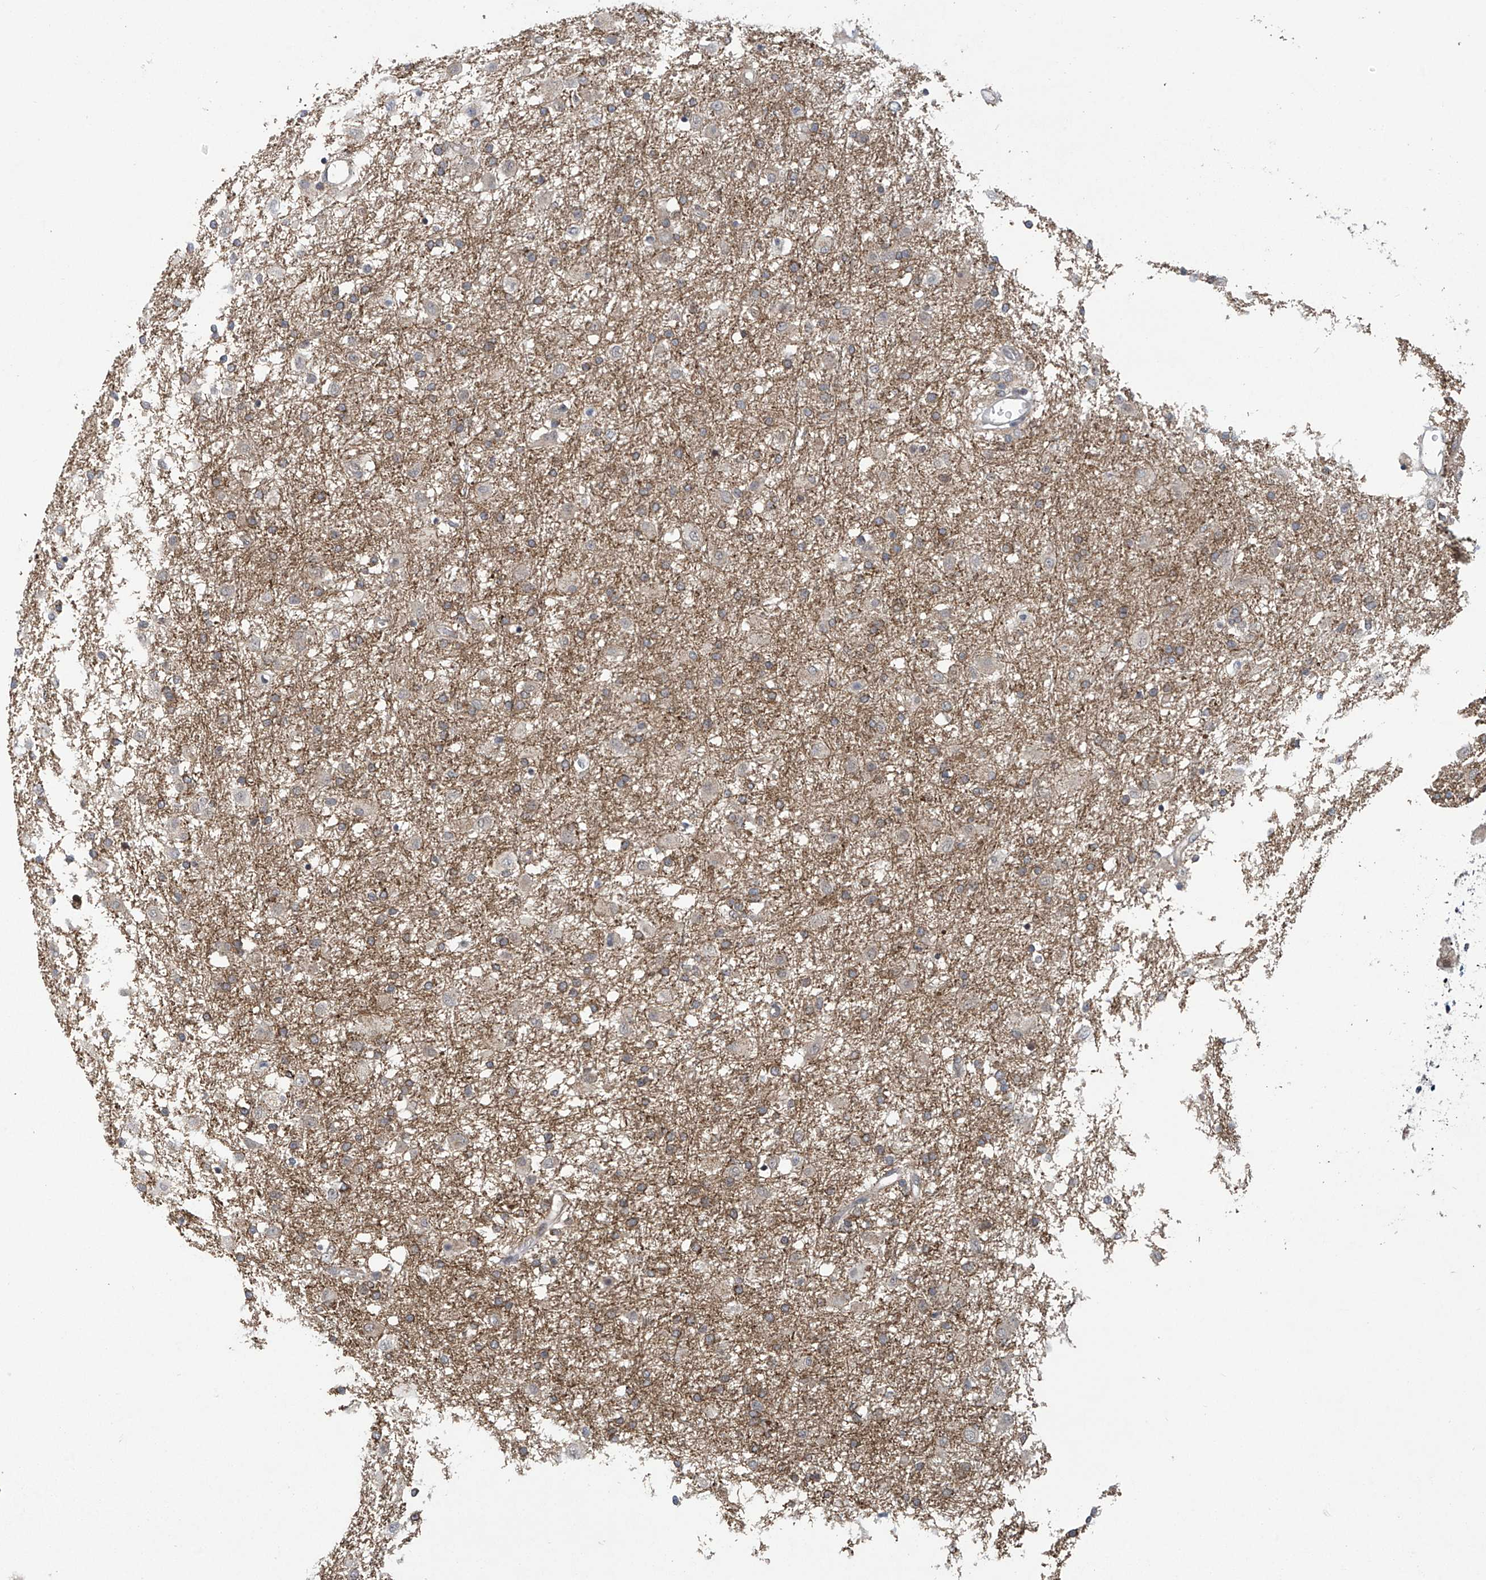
{"staining": {"intensity": "moderate", "quantity": ">75%", "location": "cytoplasmic/membranous"}, "tissue": "glioma", "cell_type": "Tumor cells", "image_type": "cancer", "snomed": [{"axis": "morphology", "description": "Glioma, malignant, Low grade"}, {"axis": "topography", "description": "Brain"}], "caption": "Low-grade glioma (malignant) tissue displays moderate cytoplasmic/membranous positivity in about >75% of tumor cells, visualized by immunohistochemistry.", "gene": "ABHD13", "patient": {"sex": "male", "age": 65}}